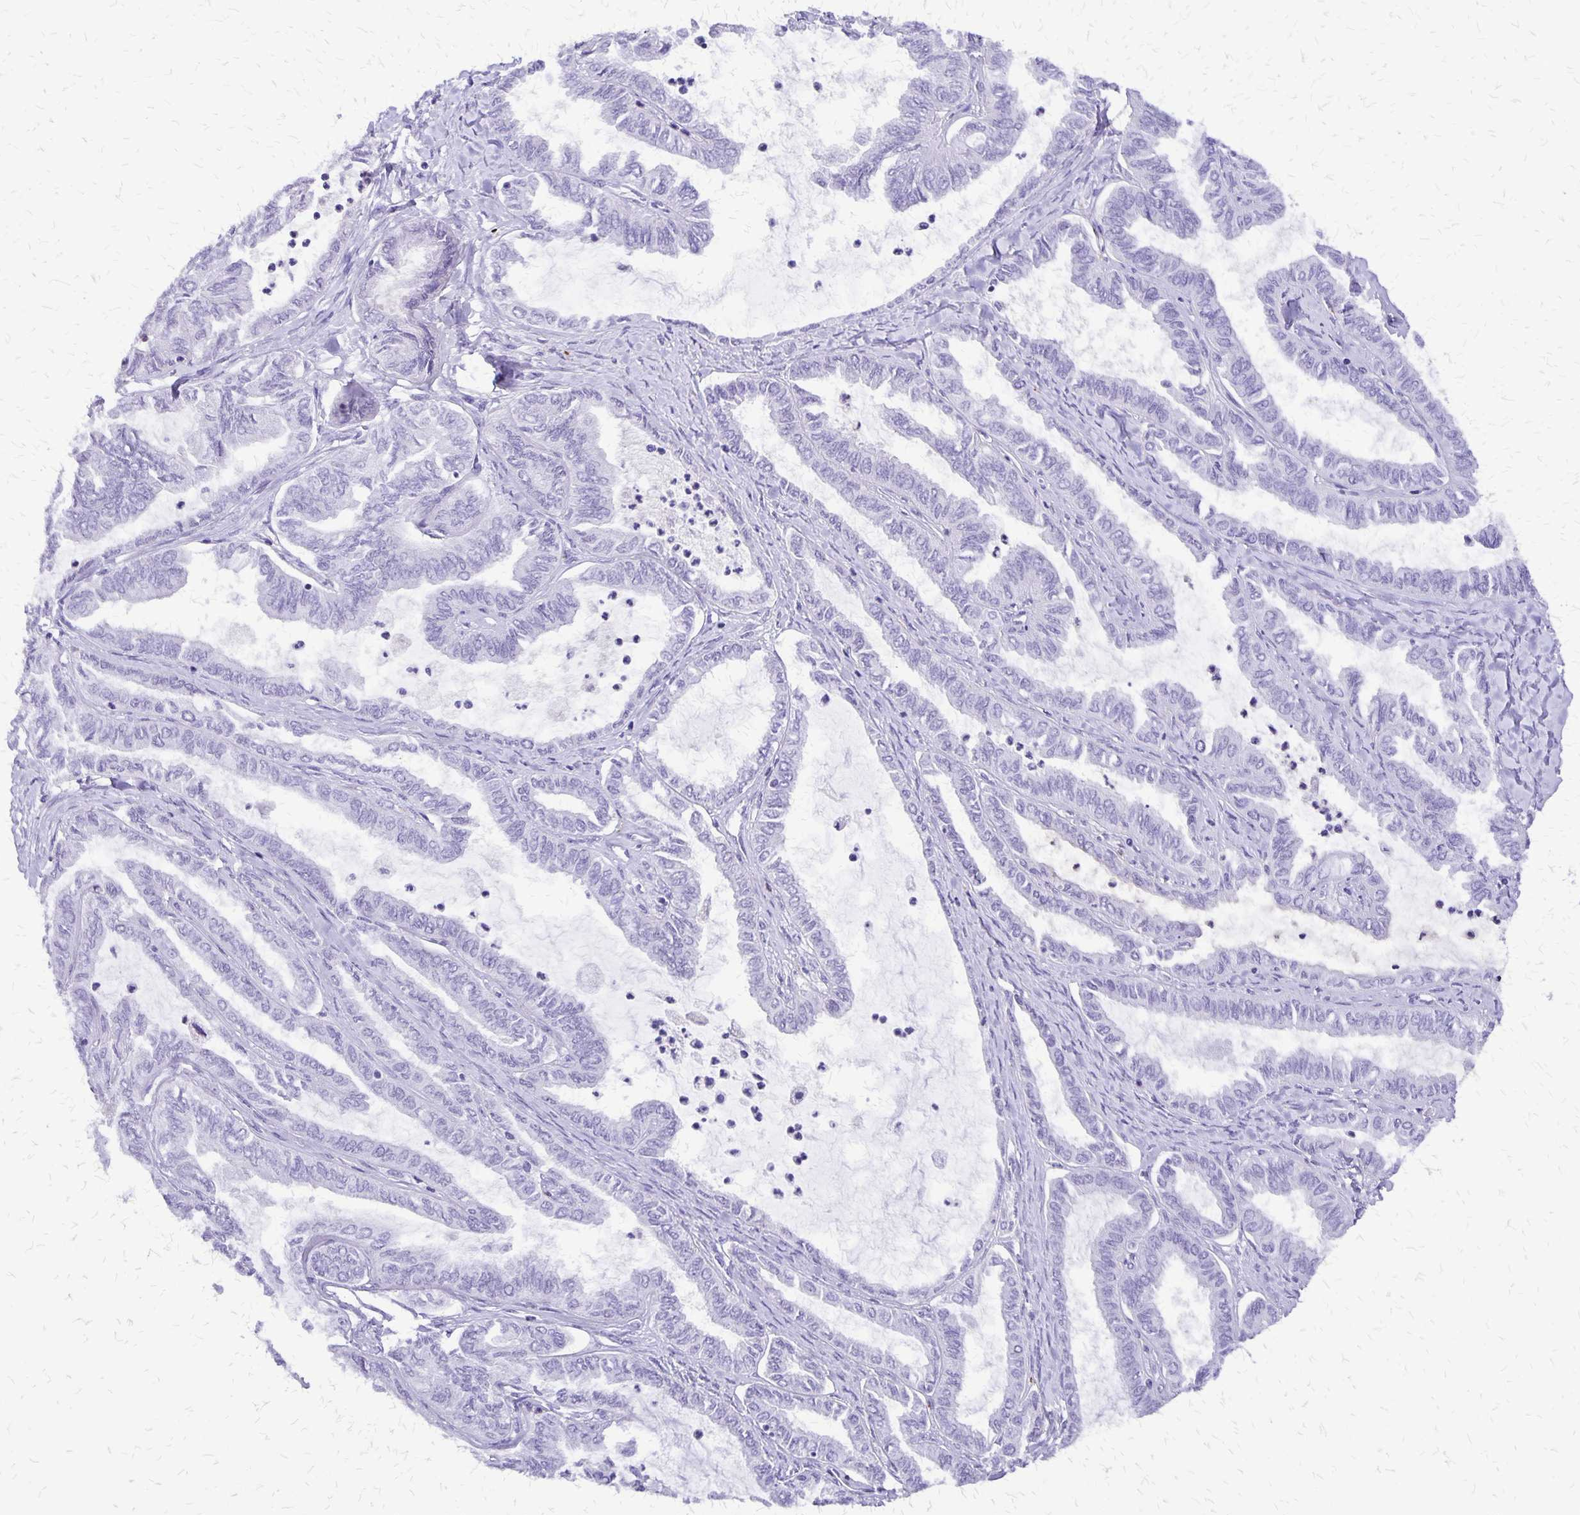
{"staining": {"intensity": "negative", "quantity": "none", "location": "none"}, "tissue": "ovarian cancer", "cell_type": "Tumor cells", "image_type": "cancer", "snomed": [{"axis": "morphology", "description": "Carcinoma, endometroid"}, {"axis": "topography", "description": "Ovary"}], "caption": "Tumor cells are negative for protein expression in human ovarian cancer (endometroid carcinoma).", "gene": "SLC13A2", "patient": {"sex": "female", "age": 70}}